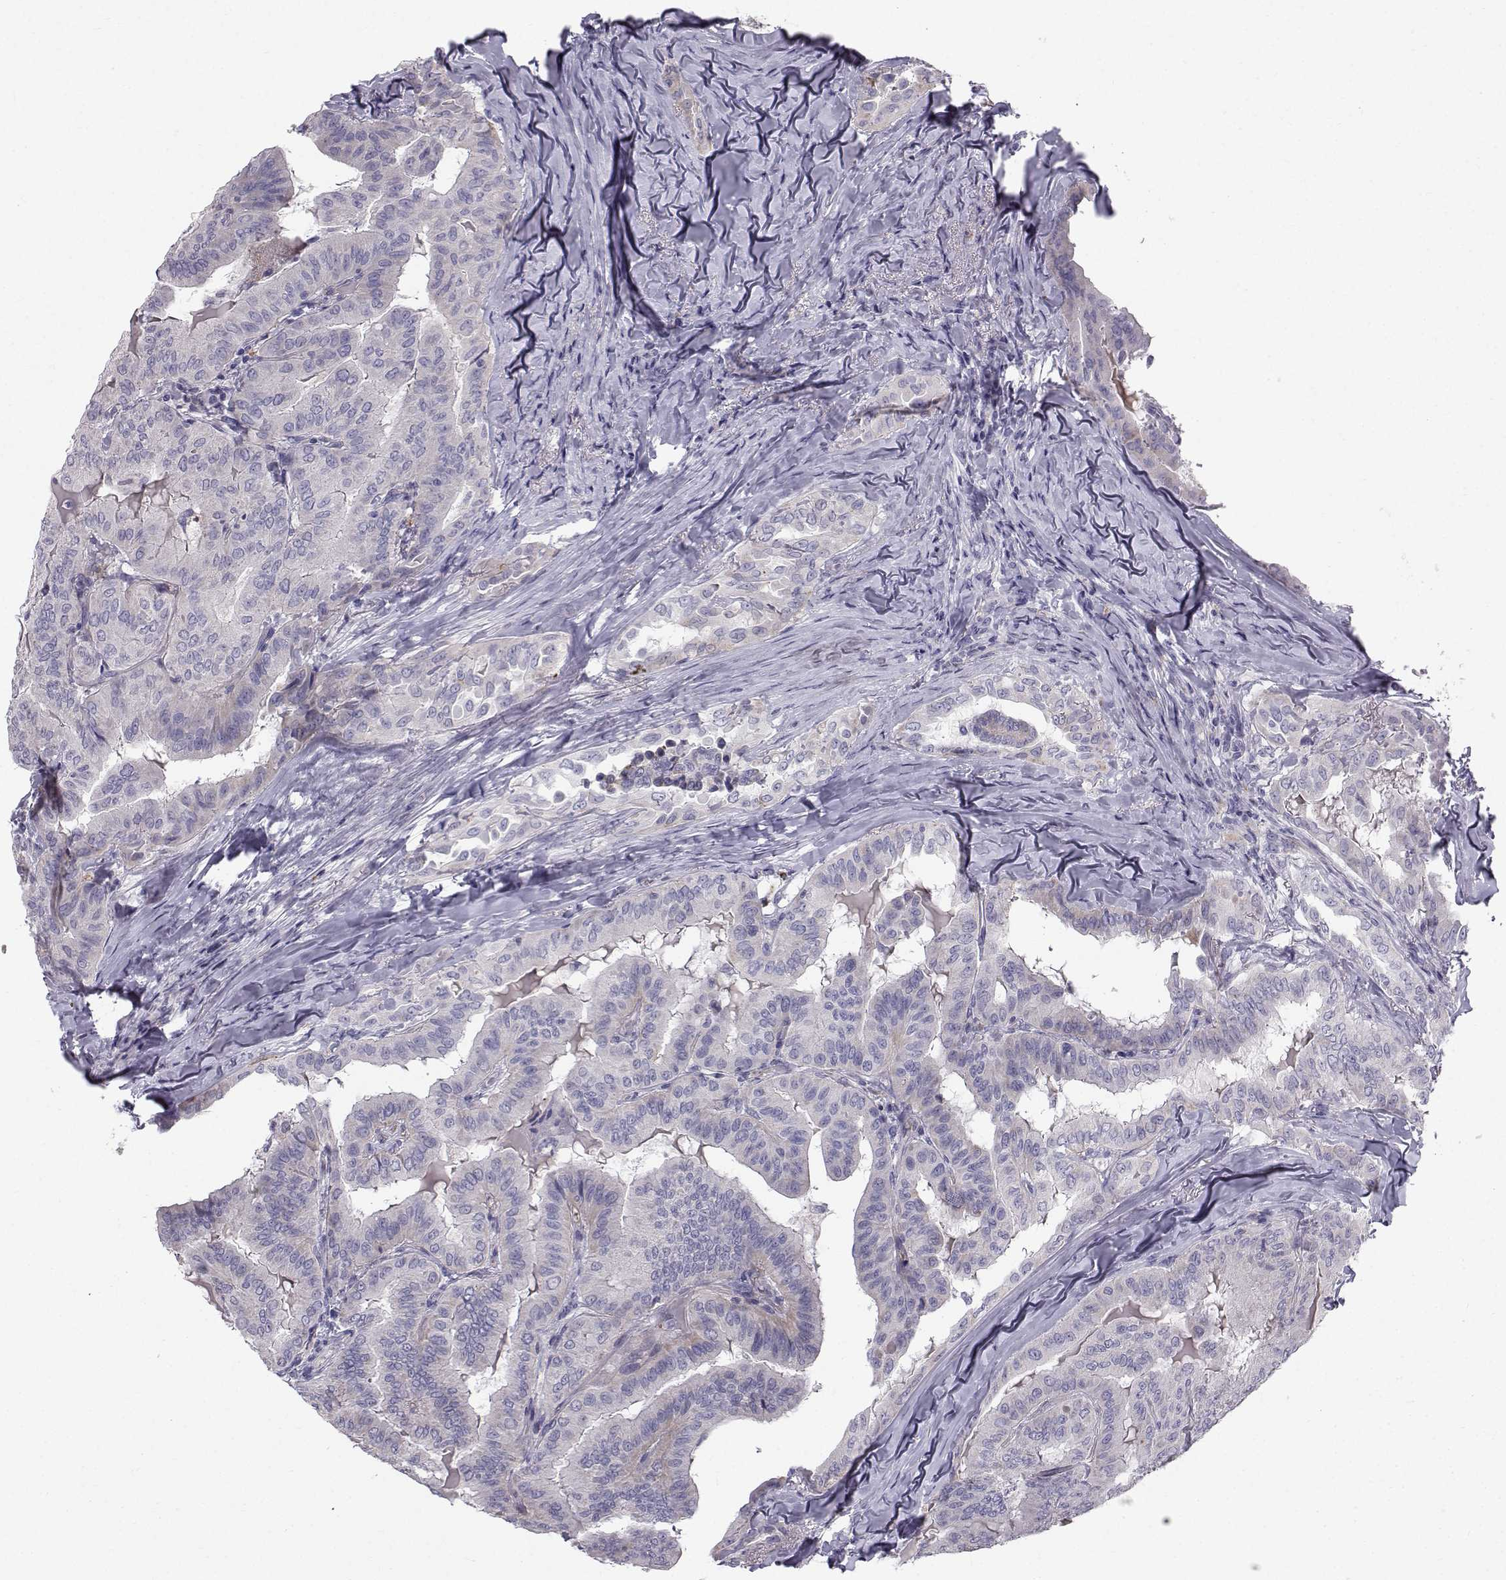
{"staining": {"intensity": "negative", "quantity": "none", "location": "none"}, "tissue": "thyroid cancer", "cell_type": "Tumor cells", "image_type": "cancer", "snomed": [{"axis": "morphology", "description": "Papillary adenocarcinoma, NOS"}, {"axis": "topography", "description": "Thyroid gland"}], "caption": "Papillary adenocarcinoma (thyroid) was stained to show a protein in brown. There is no significant staining in tumor cells. The staining is performed using DAB (3,3'-diaminobenzidine) brown chromogen with nuclei counter-stained in using hematoxylin.", "gene": "CALCR", "patient": {"sex": "female", "age": 68}}